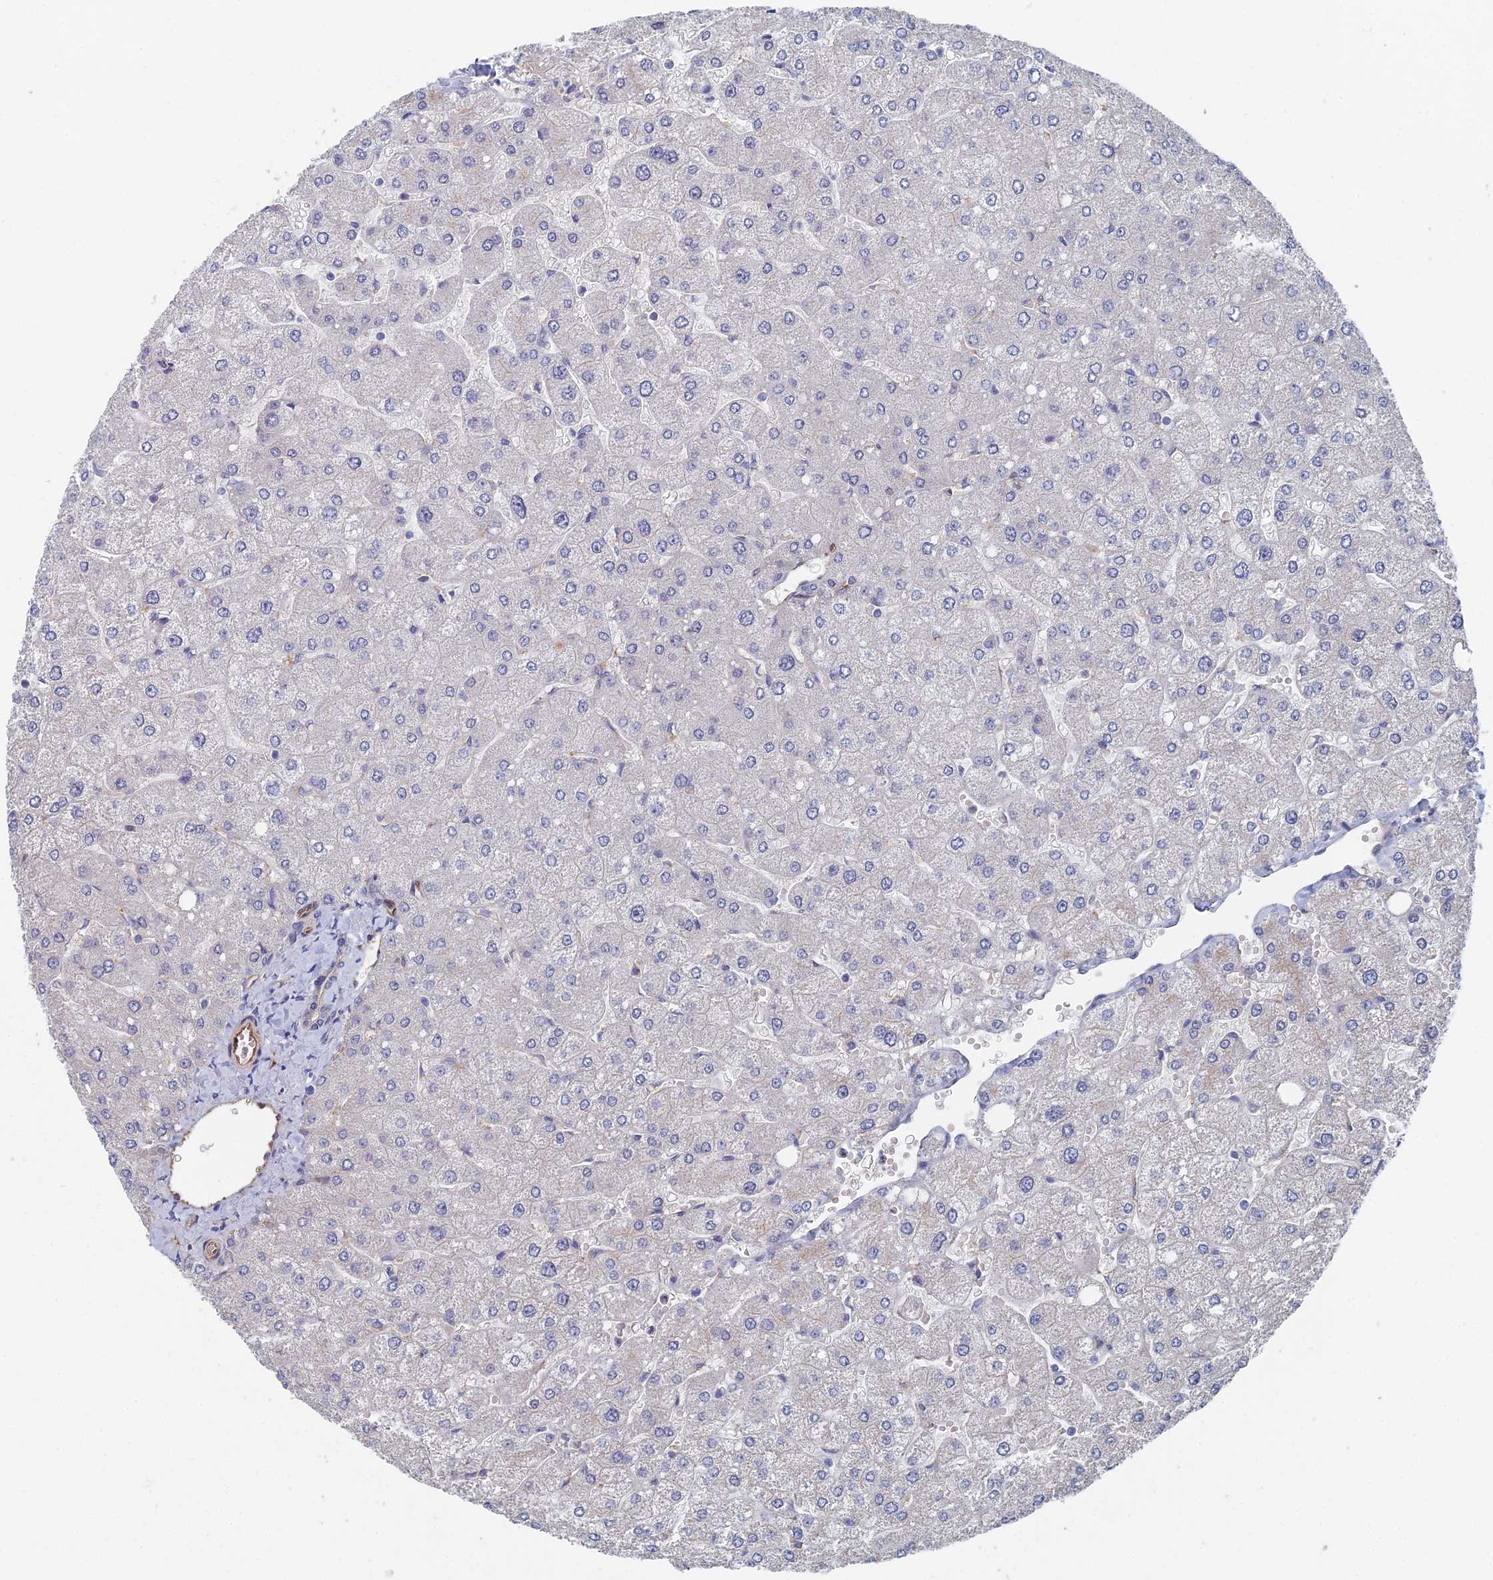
{"staining": {"intensity": "negative", "quantity": "none", "location": "none"}, "tissue": "liver", "cell_type": "Cholangiocytes", "image_type": "normal", "snomed": [{"axis": "morphology", "description": "Normal tissue, NOS"}, {"axis": "topography", "description": "Liver"}], "caption": "A high-resolution image shows IHC staining of unremarkable liver, which demonstrates no significant positivity in cholangiocytes. The staining is performed using DAB (3,3'-diaminobenzidine) brown chromogen with nuclei counter-stained in using hematoxylin.", "gene": "ARAP3", "patient": {"sex": "male", "age": 55}}